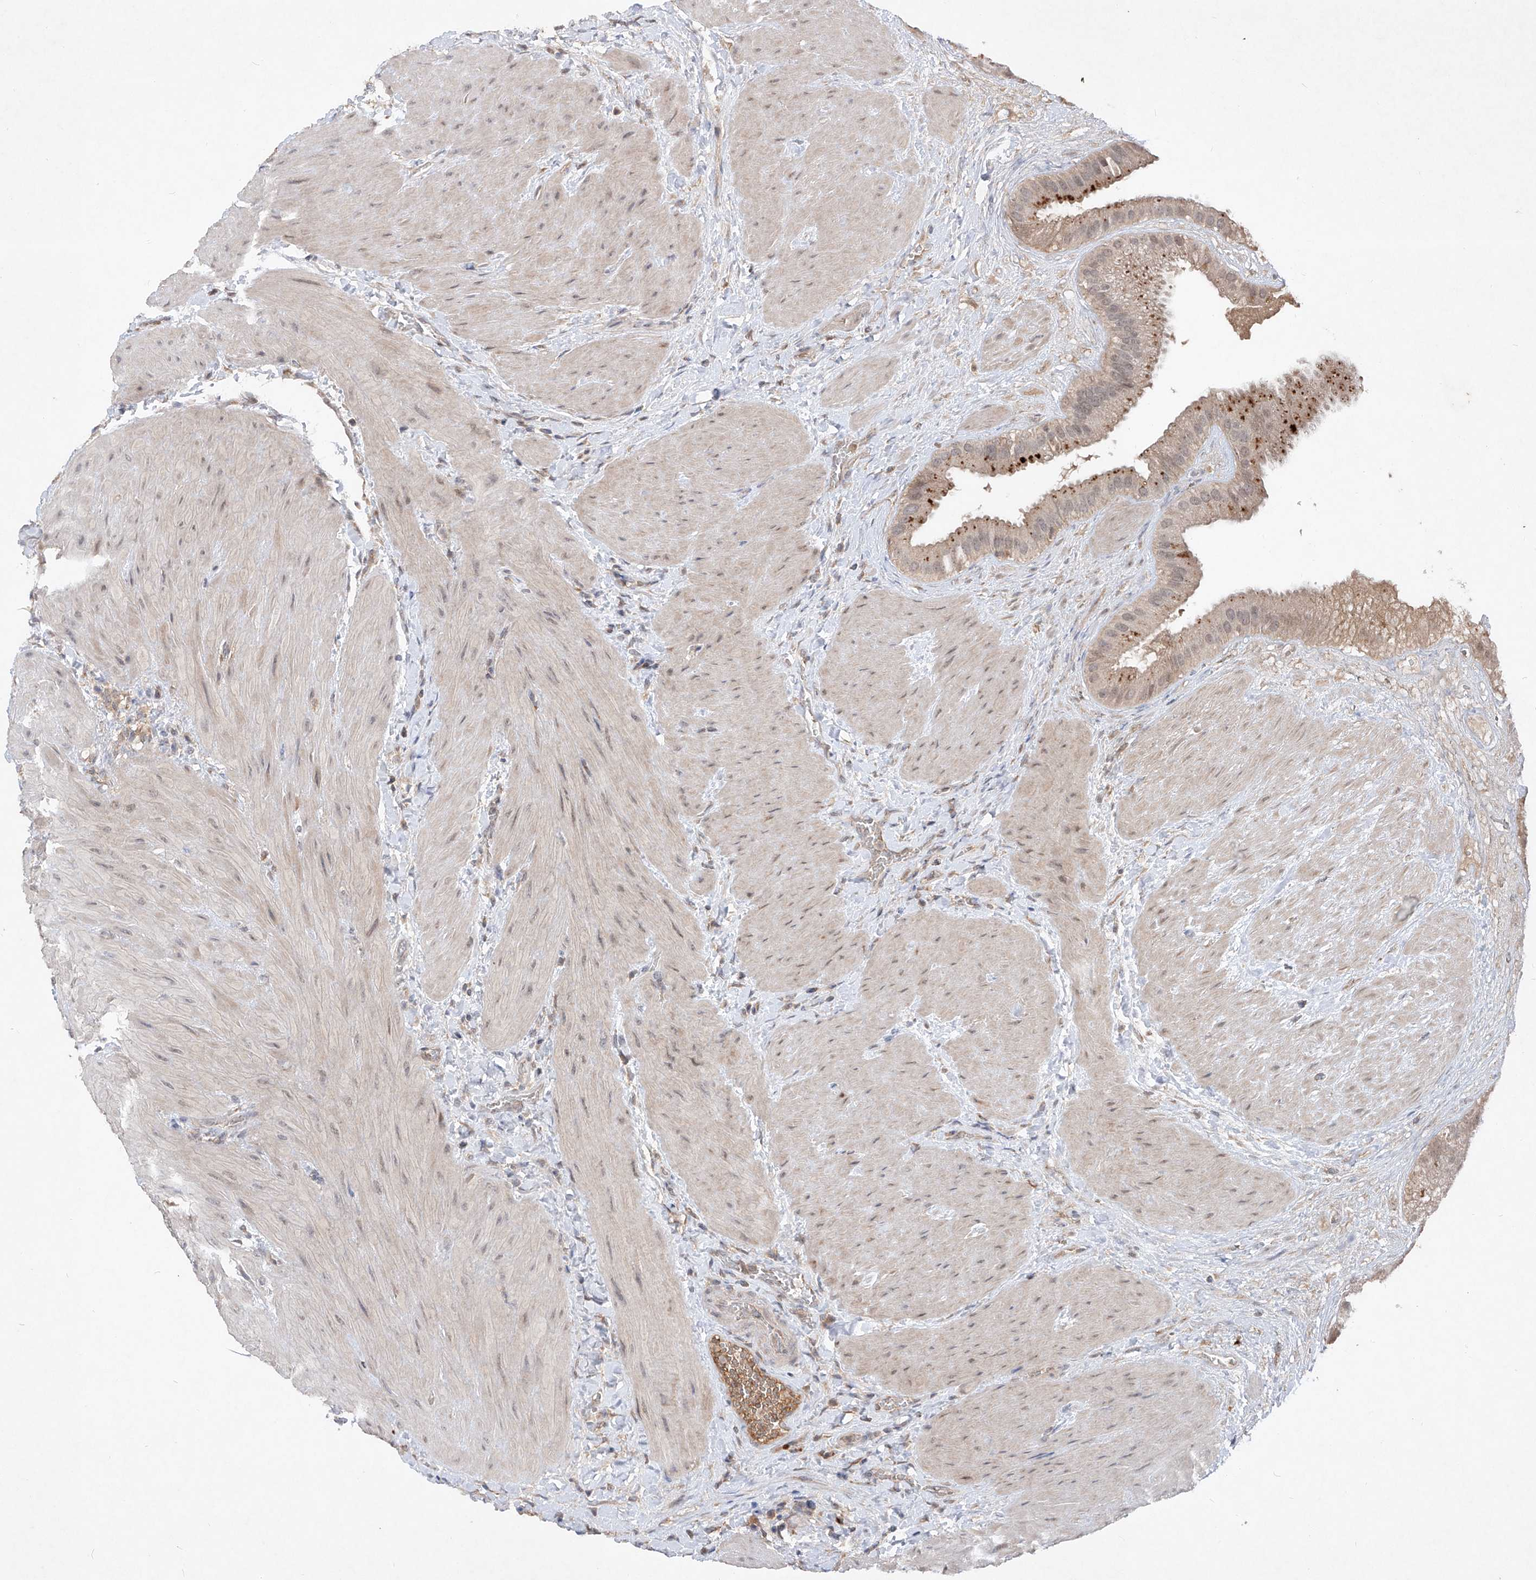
{"staining": {"intensity": "strong", "quantity": ">75%", "location": "cytoplasmic/membranous"}, "tissue": "gallbladder", "cell_type": "Glandular cells", "image_type": "normal", "snomed": [{"axis": "morphology", "description": "Normal tissue, NOS"}, {"axis": "topography", "description": "Gallbladder"}], "caption": "This is a histology image of IHC staining of unremarkable gallbladder, which shows strong staining in the cytoplasmic/membranous of glandular cells.", "gene": "FAM135A", "patient": {"sex": "male", "age": 55}}